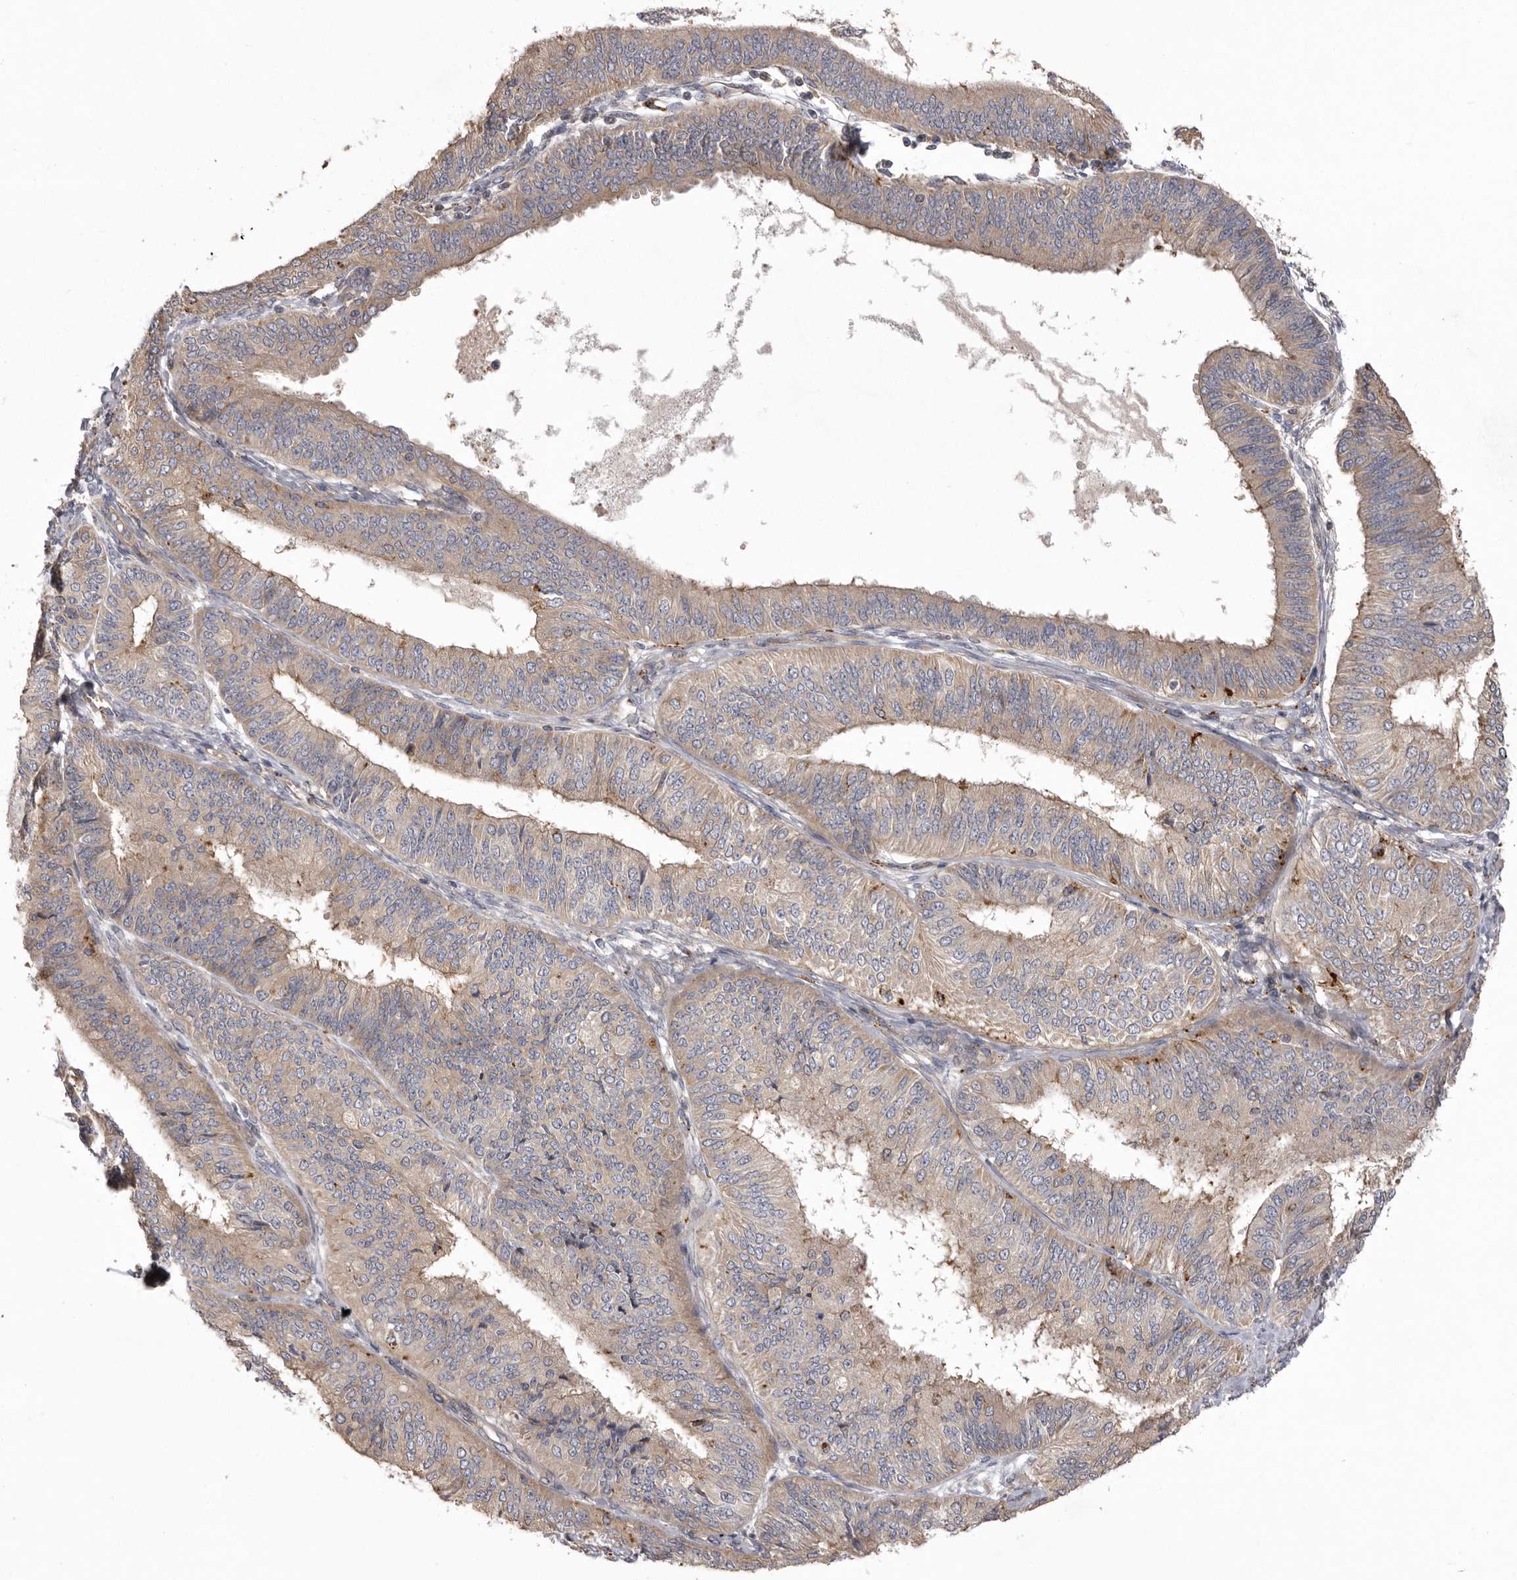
{"staining": {"intensity": "weak", "quantity": "25%-75%", "location": "cytoplasmic/membranous"}, "tissue": "endometrial cancer", "cell_type": "Tumor cells", "image_type": "cancer", "snomed": [{"axis": "morphology", "description": "Adenocarcinoma, NOS"}, {"axis": "topography", "description": "Endometrium"}], "caption": "Weak cytoplasmic/membranous expression is identified in about 25%-75% of tumor cells in endometrial cancer (adenocarcinoma).", "gene": "WDR47", "patient": {"sex": "female", "age": 58}}